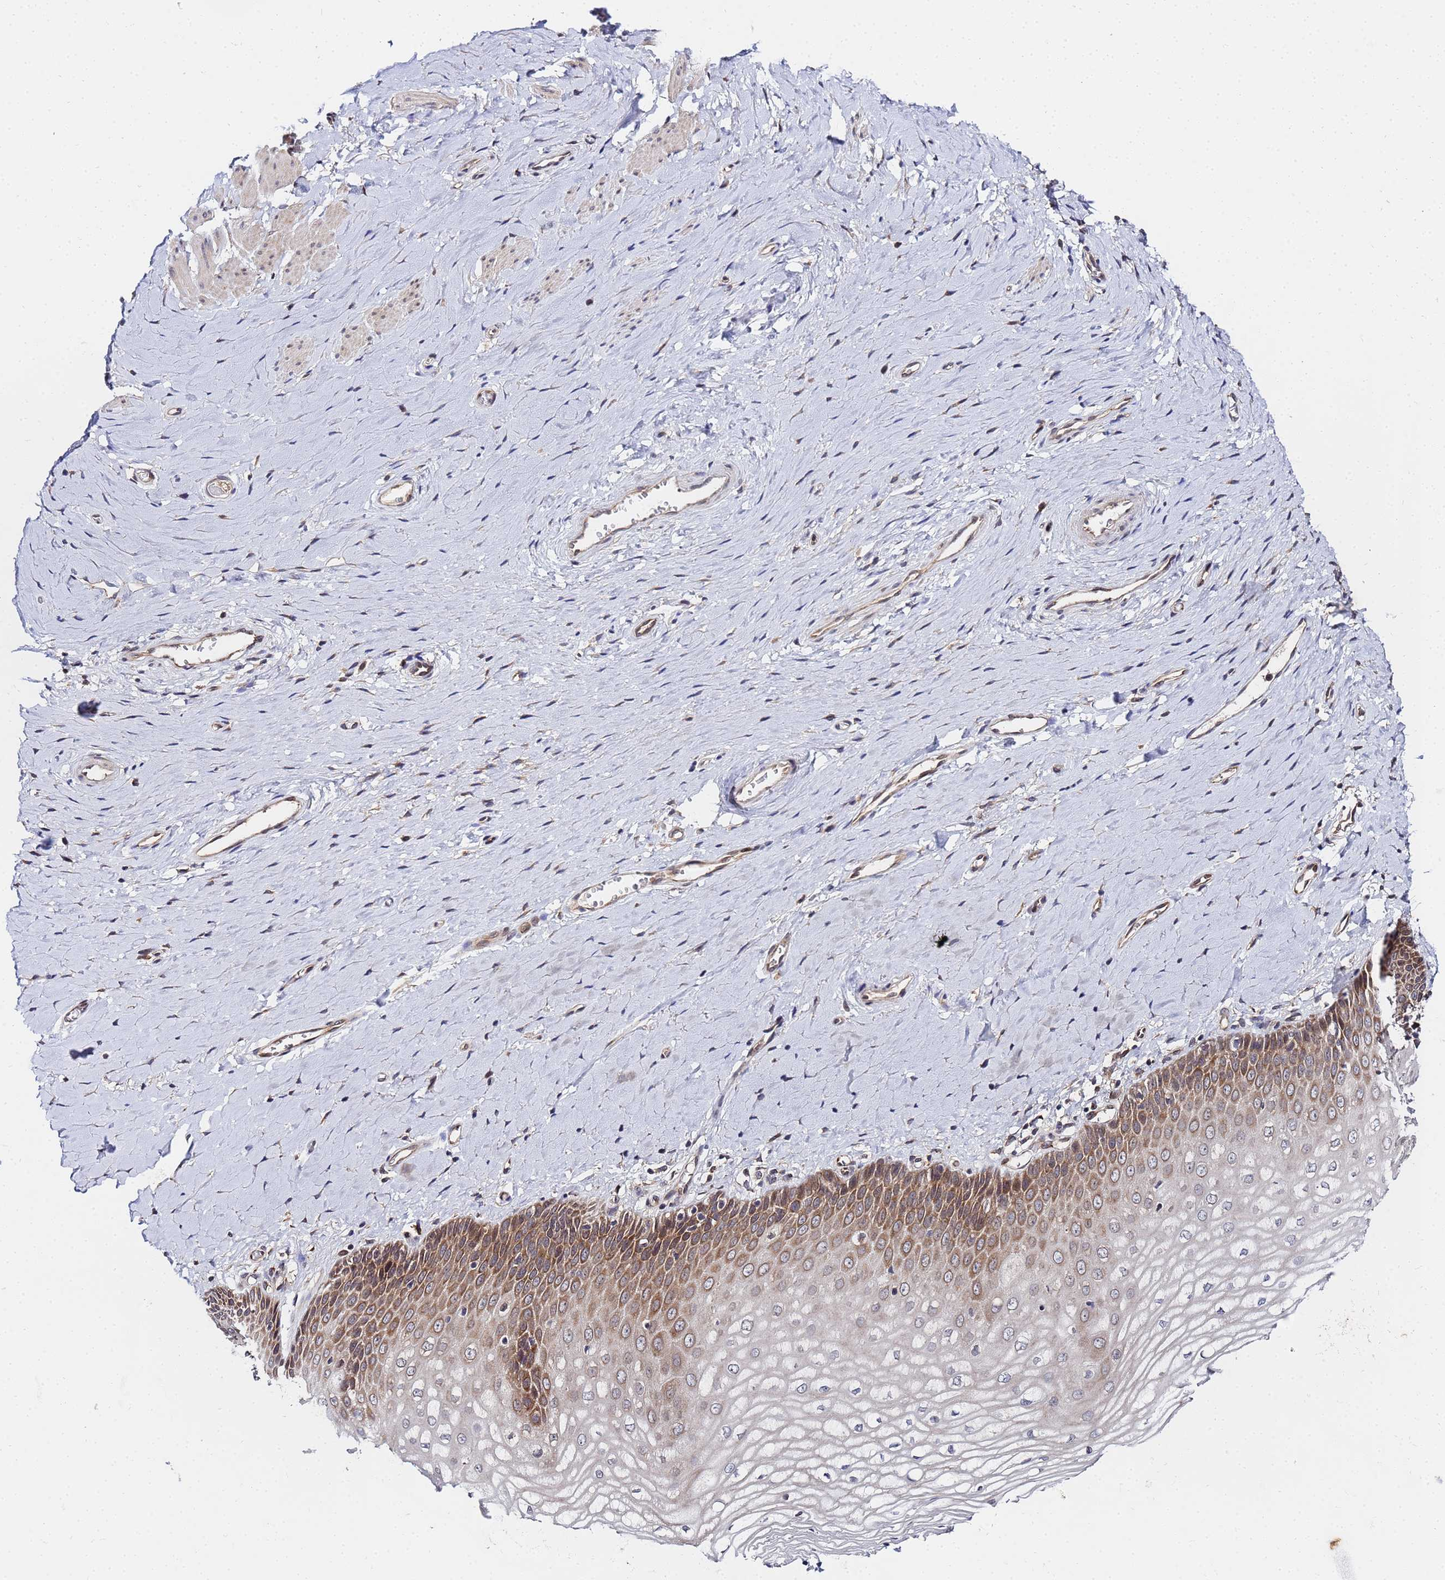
{"staining": {"intensity": "moderate", "quantity": ">75%", "location": "cytoplasmic/membranous"}, "tissue": "vagina", "cell_type": "Squamous epithelial cells", "image_type": "normal", "snomed": [{"axis": "morphology", "description": "Normal tissue, NOS"}, {"axis": "topography", "description": "Vagina"}], "caption": "Immunohistochemistry micrograph of normal human vagina stained for a protein (brown), which shows medium levels of moderate cytoplasmic/membranous expression in approximately >75% of squamous epithelial cells.", "gene": "UNC93B1", "patient": {"sex": "female", "age": 65}}